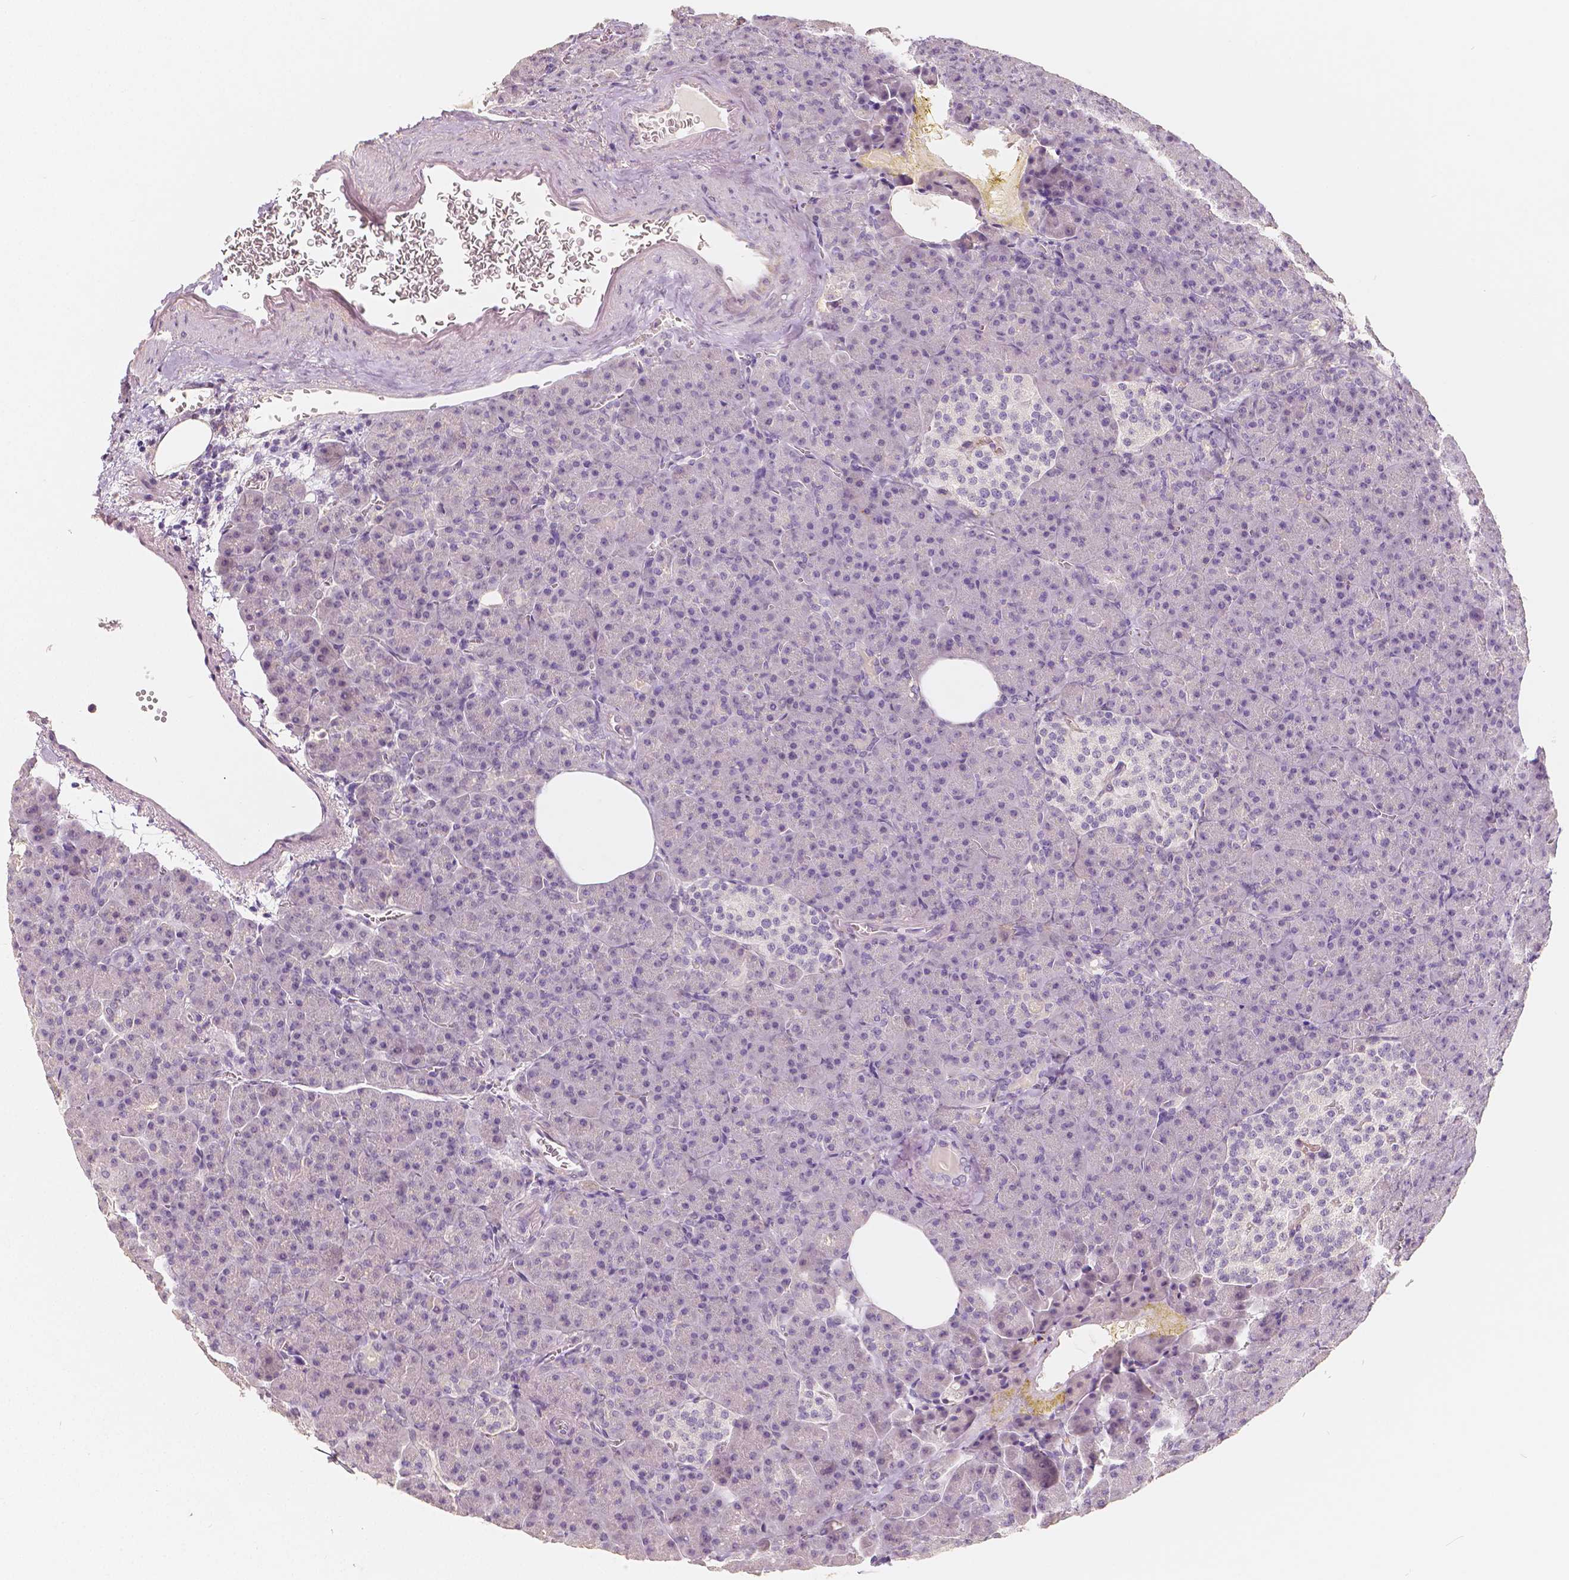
{"staining": {"intensity": "negative", "quantity": "none", "location": "none"}, "tissue": "pancreas", "cell_type": "Exocrine glandular cells", "image_type": "normal", "snomed": [{"axis": "morphology", "description": "Normal tissue, NOS"}, {"axis": "topography", "description": "Pancreas"}], "caption": "High magnification brightfield microscopy of normal pancreas stained with DAB (3,3'-diaminobenzidine) (brown) and counterstained with hematoxylin (blue): exocrine glandular cells show no significant staining. The staining was performed using DAB to visualize the protein expression in brown, while the nuclei were stained in blue with hematoxylin (Magnification: 20x).", "gene": "THY1", "patient": {"sex": "female", "age": 74}}